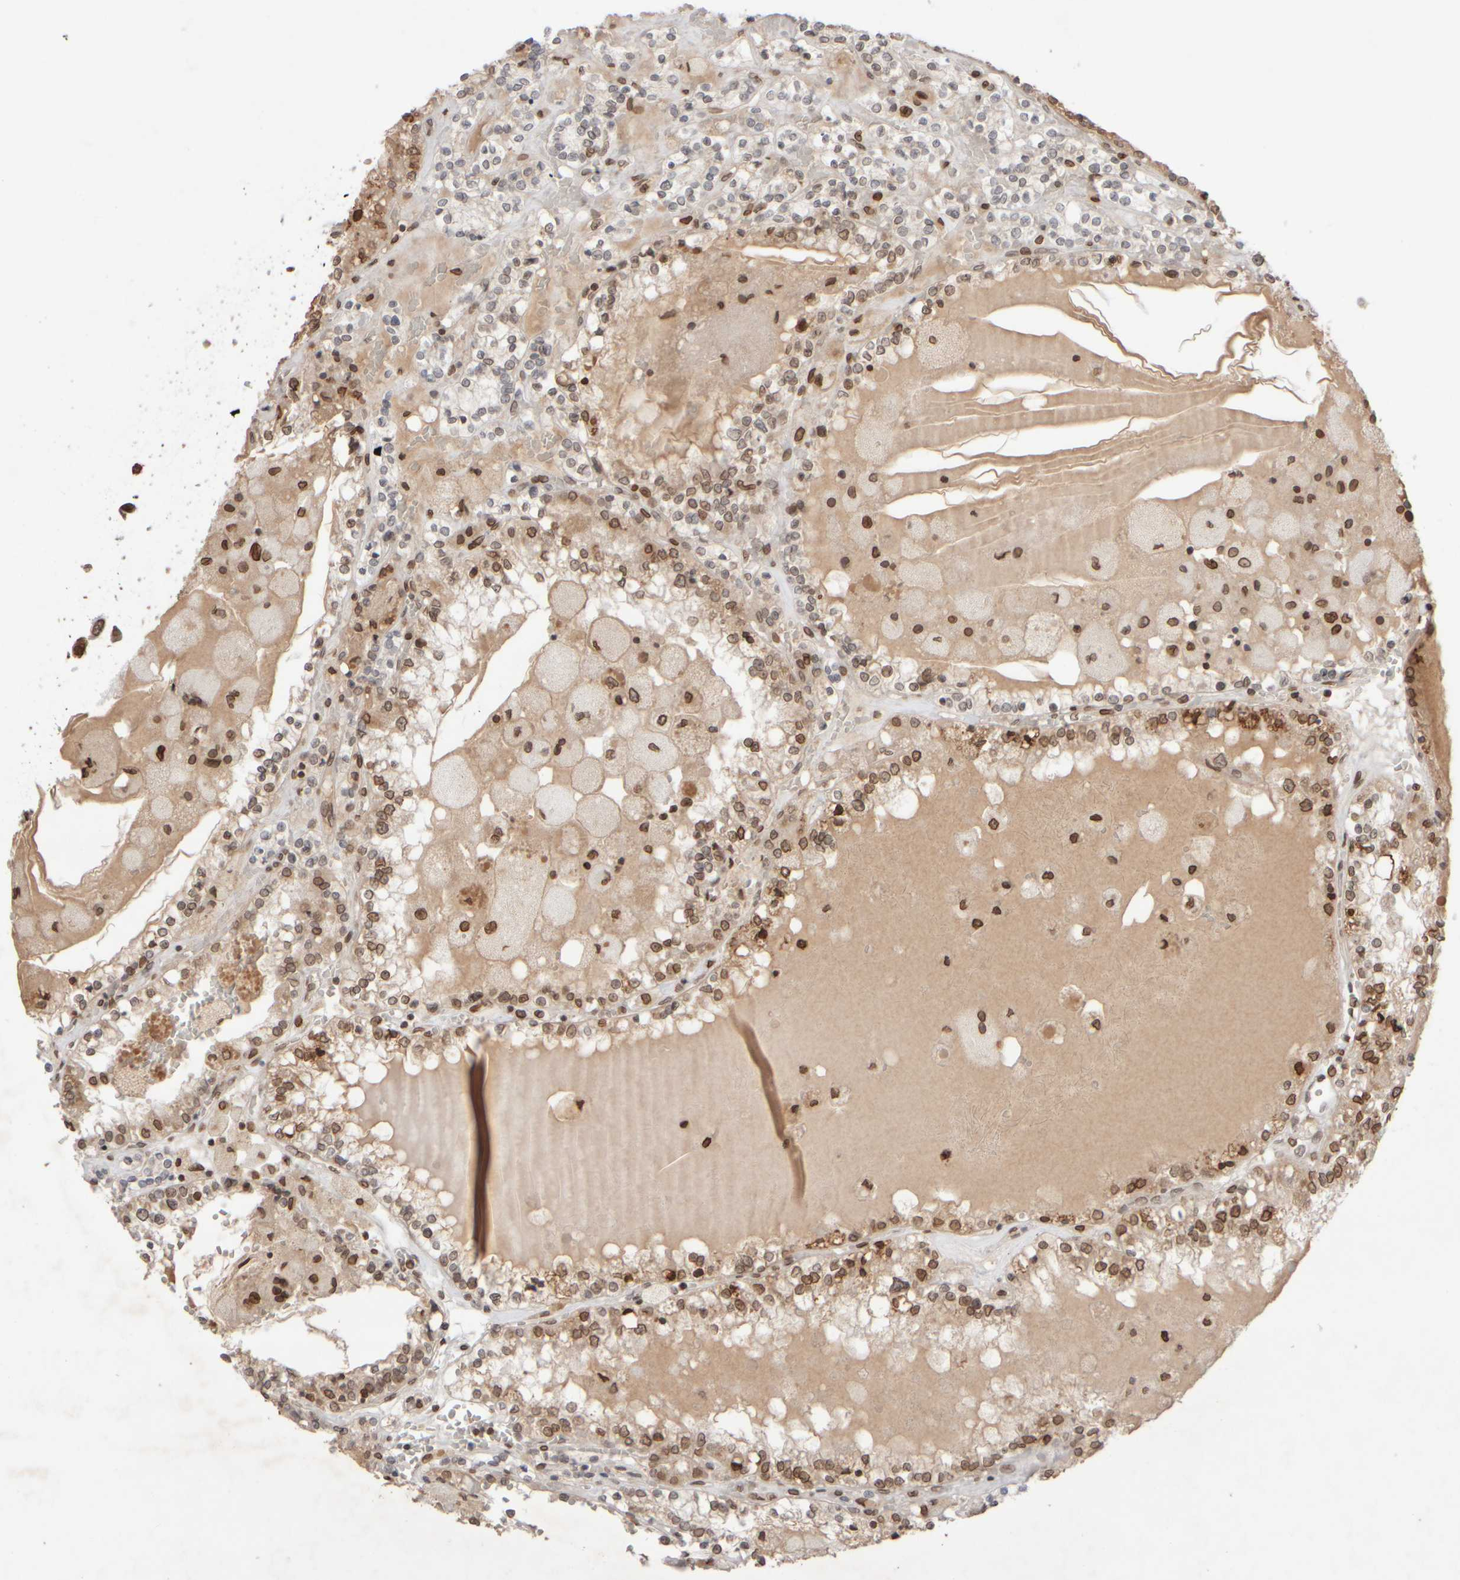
{"staining": {"intensity": "moderate", "quantity": ">75%", "location": "cytoplasmic/membranous,nuclear"}, "tissue": "renal cancer", "cell_type": "Tumor cells", "image_type": "cancer", "snomed": [{"axis": "morphology", "description": "Adenocarcinoma, NOS"}, {"axis": "topography", "description": "Kidney"}], "caption": "Immunohistochemical staining of renal cancer displays moderate cytoplasmic/membranous and nuclear protein positivity in about >75% of tumor cells.", "gene": "ZC3HC1", "patient": {"sex": "female", "age": 56}}